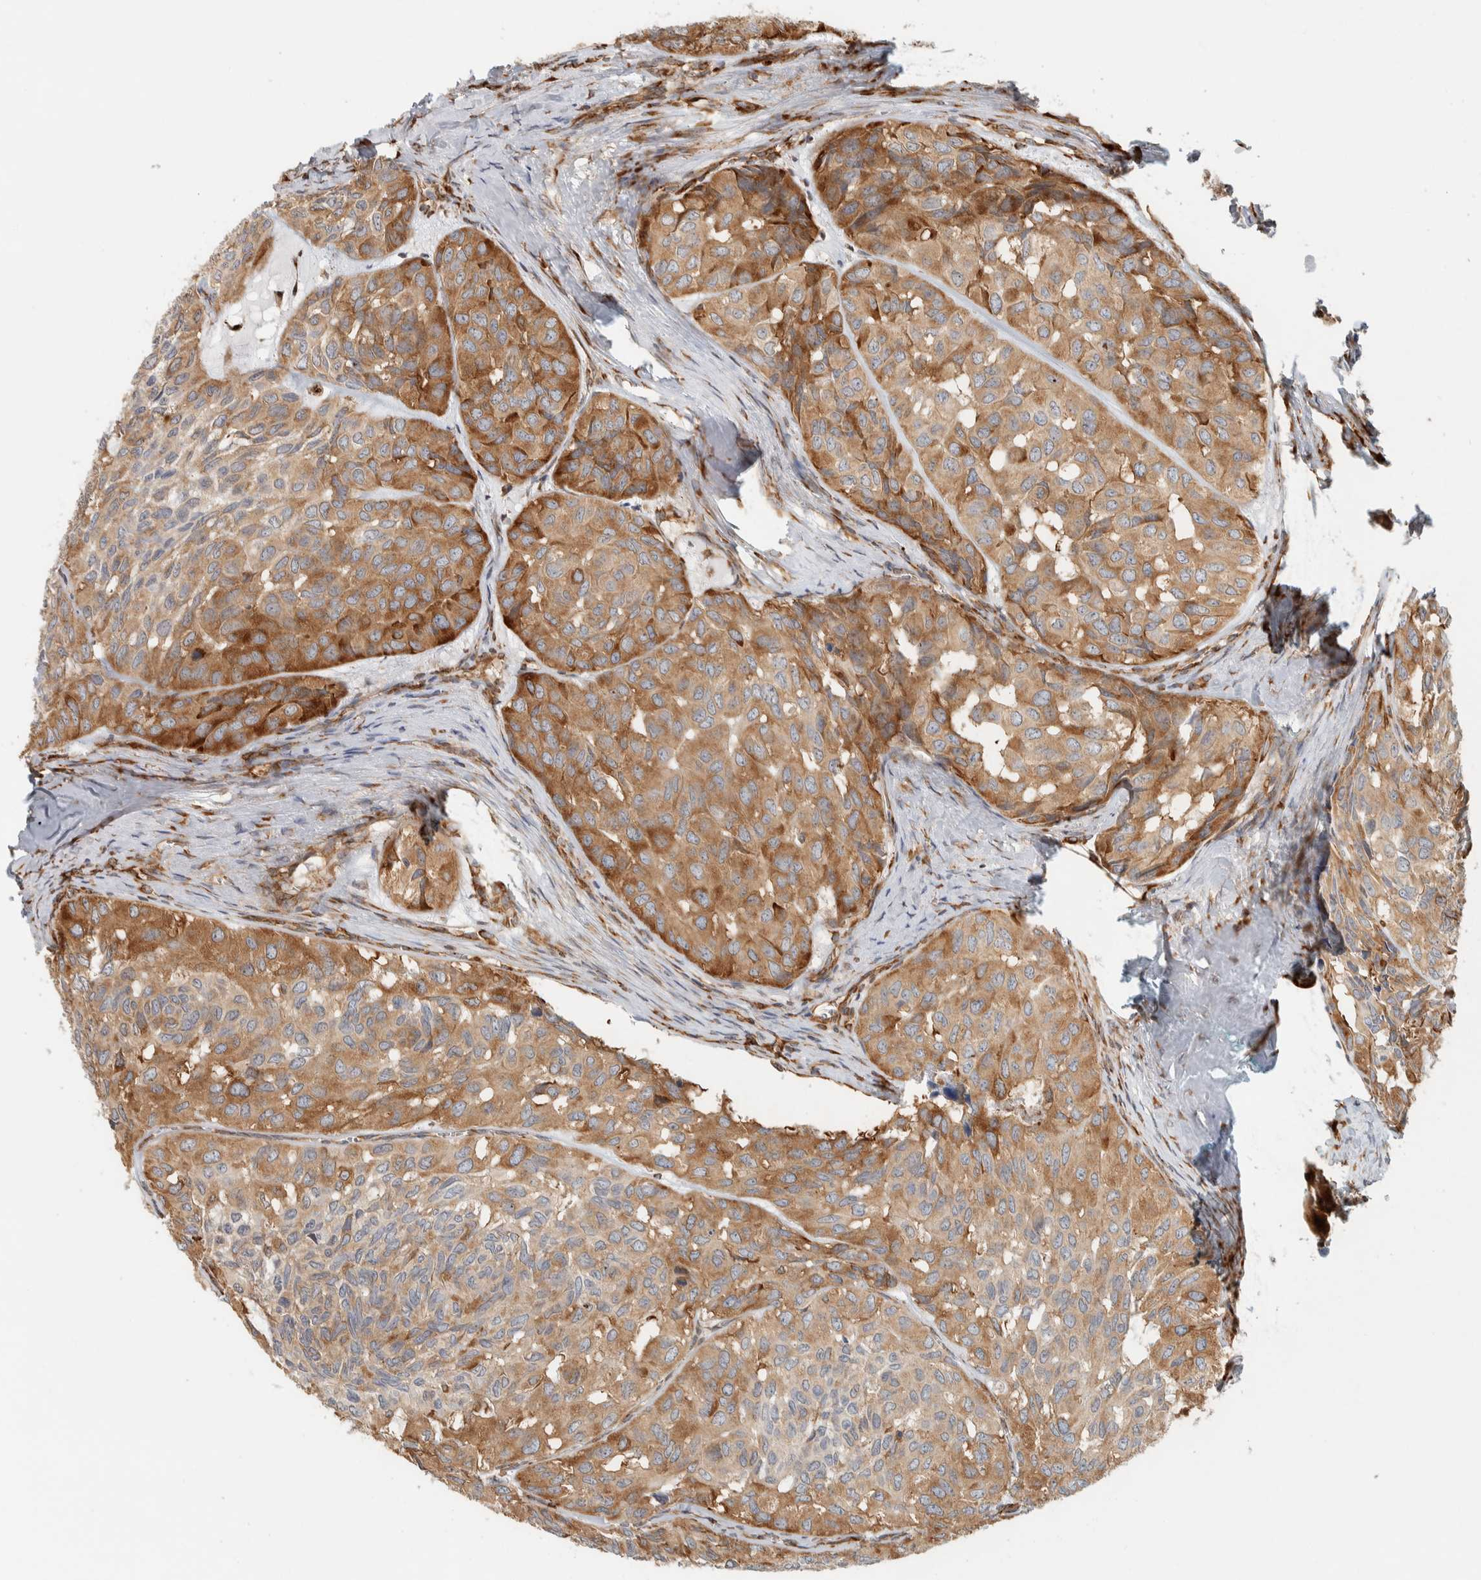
{"staining": {"intensity": "moderate", "quantity": ">75%", "location": "cytoplasmic/membranous"}, "tissue": "head and neck cancer", "cell_type": "Tumor cells", "image_type": "cancer", "snomed": [{"axis": "morphology", "description": "Adenocarcinoma, NOS"}, {"axis": "topography", "description": "Salivary gland, NOS"}, {"axis": "topography", "description": "Head-Neck"}], "caption": "Immunohistochemistry staining of head and neck cancer, which shows medium levels of moderate cytoplasmic/membranous expression in about >75% of tumor cells indicating moderate cytoplasmic/membranous protein positivity. The staining was performed using DAB (3,3'-diaminobenzidine) (brown) for protein detection and nuclei were counterstained in hematoxylin (blue).", "gene": "LLGL2", "patient": {"sex": "female", "age": 76}}